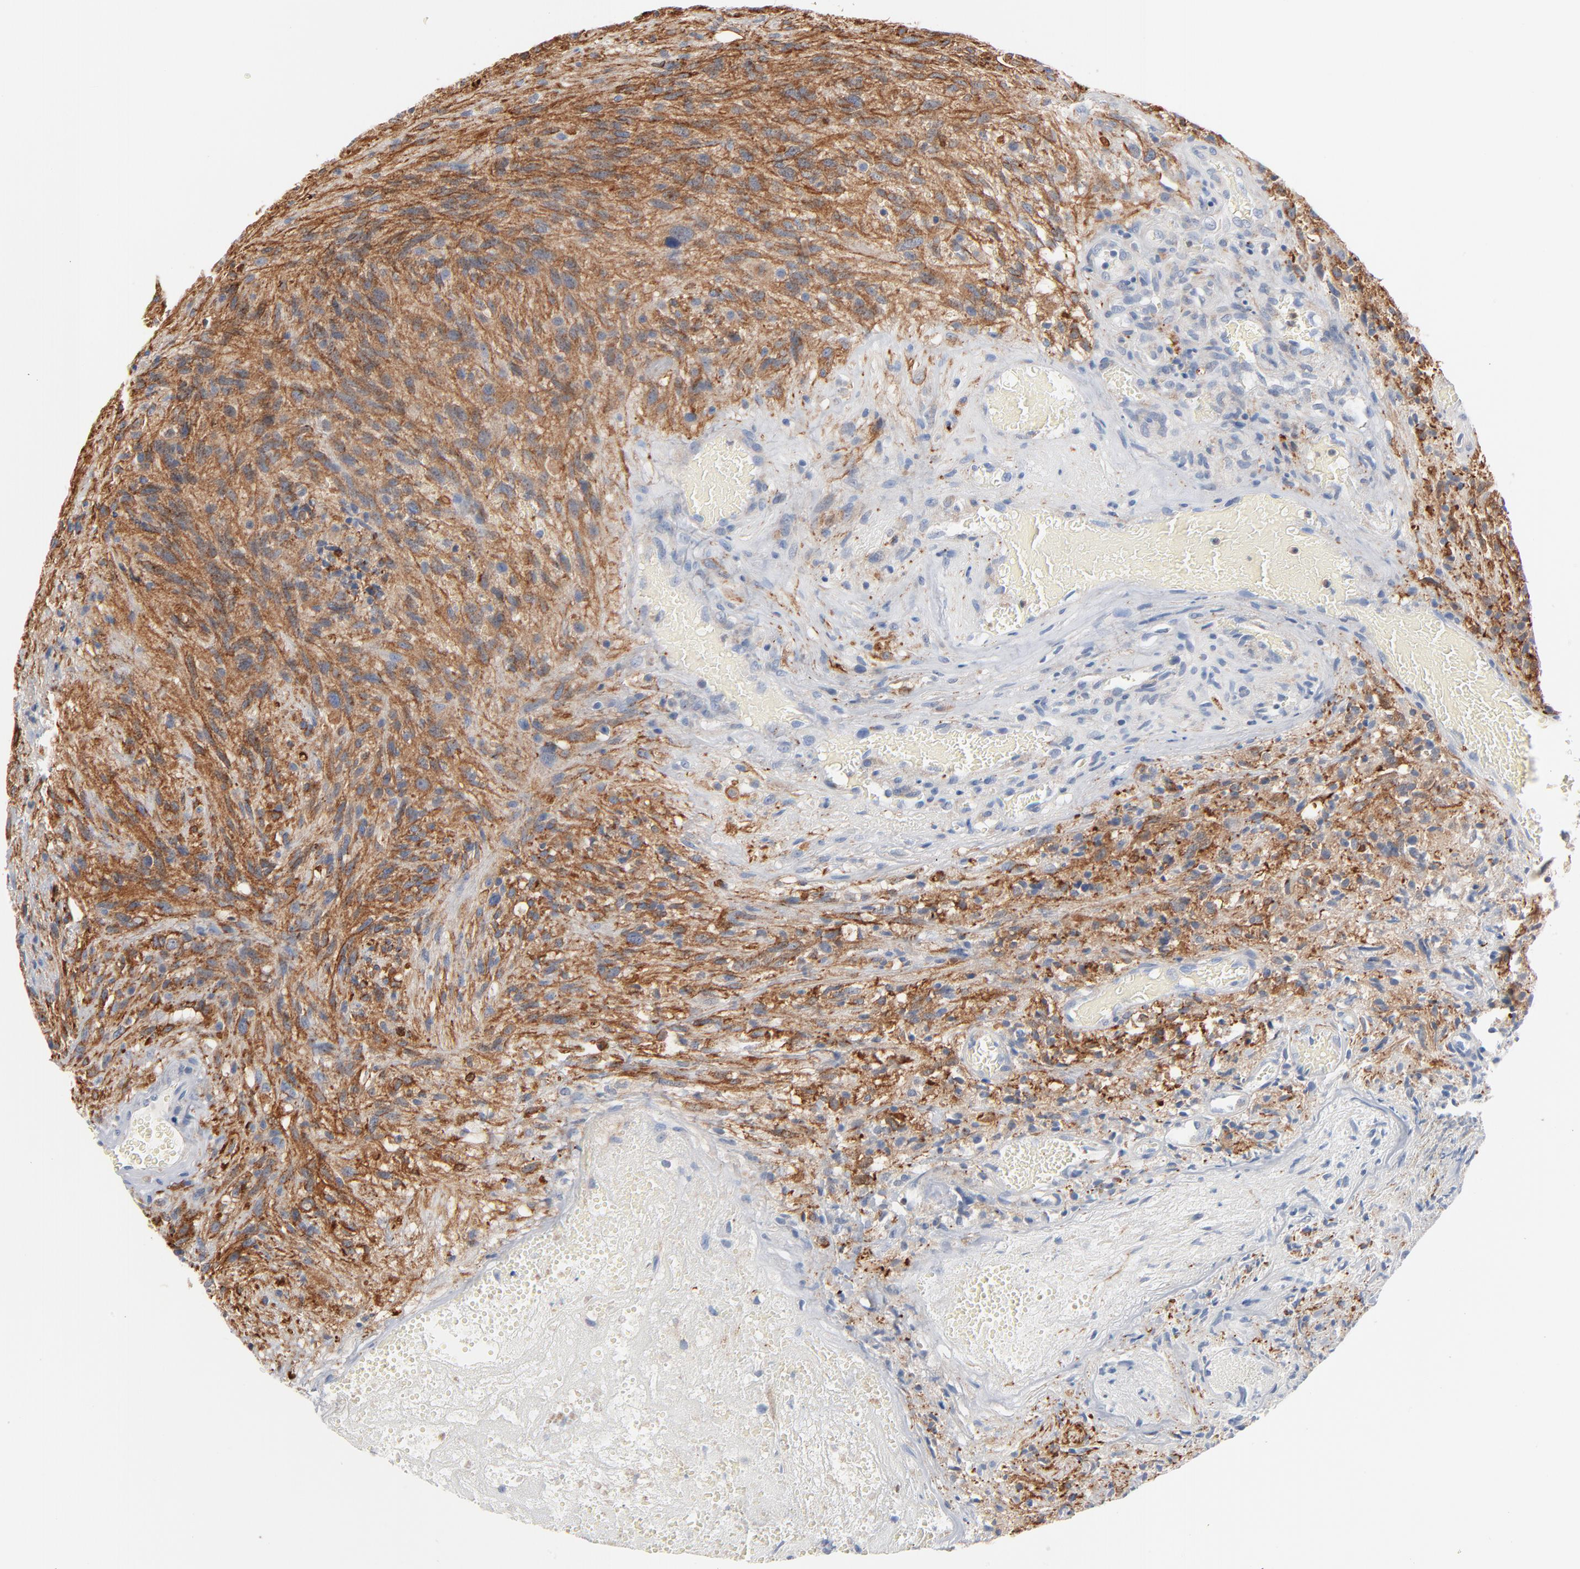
{"staining": {"intensity": "moderate", "quantity": ">75%", "location": "cytoplasmic/membranous"}, "tissue": "glioma", "cell_type": "Tumor cells", "image_type": "cancer", "snomed": [{"axis": "morphology", "description": "Normal tissue, NOS"}, {"axis": "morphology", "description": "Glioma, malignant, High grade"}, {"axis": "topography", "description": "Cerebral cortex"}], "caption": "Immunohistochemistry of malignant high-grade glioma exhibits medium levels of moderate cytoplasmic/membranous positivity in approximately >75% of tumor cells.", "gene": "IFT43", "patient": {"sex": "male", "age": 75}}